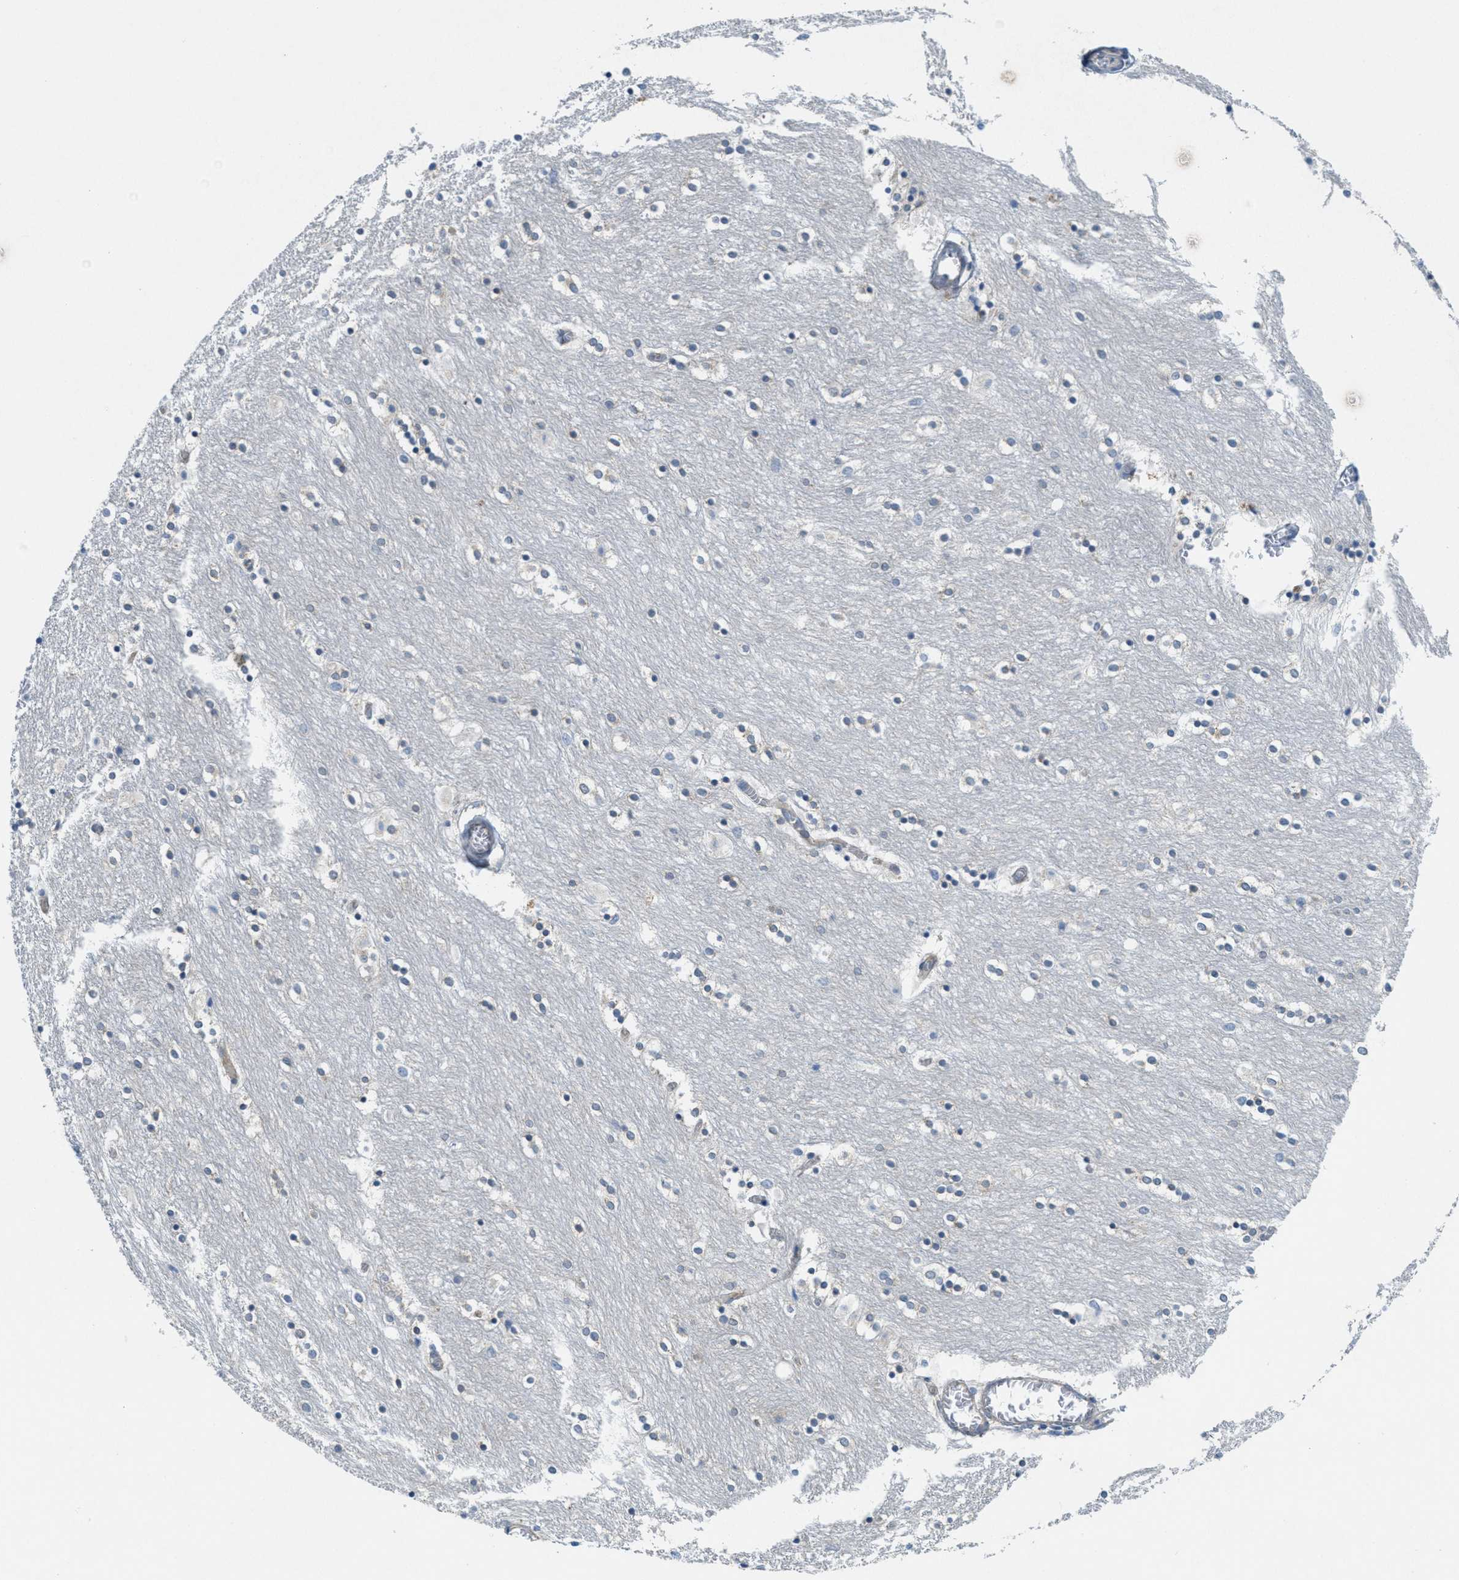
{"staining": {"intensity": "negative", "quantity": "none", "location": "none"}, "tissue": "caudate", "cell_type": "Glial cells", "image_type": "normal", "snomed": [{"axis": "morphology", "description": "Normal tissue, NOS"}, {"axis": "topography", "description": "Lateral ventricle wall"}], "caption": "Human caudate stained for a protein using immunohistochemistry displays no staining in glial cells.", "gene": "ZFYVE9", "patient": {"sex": "female", "age": 54}}